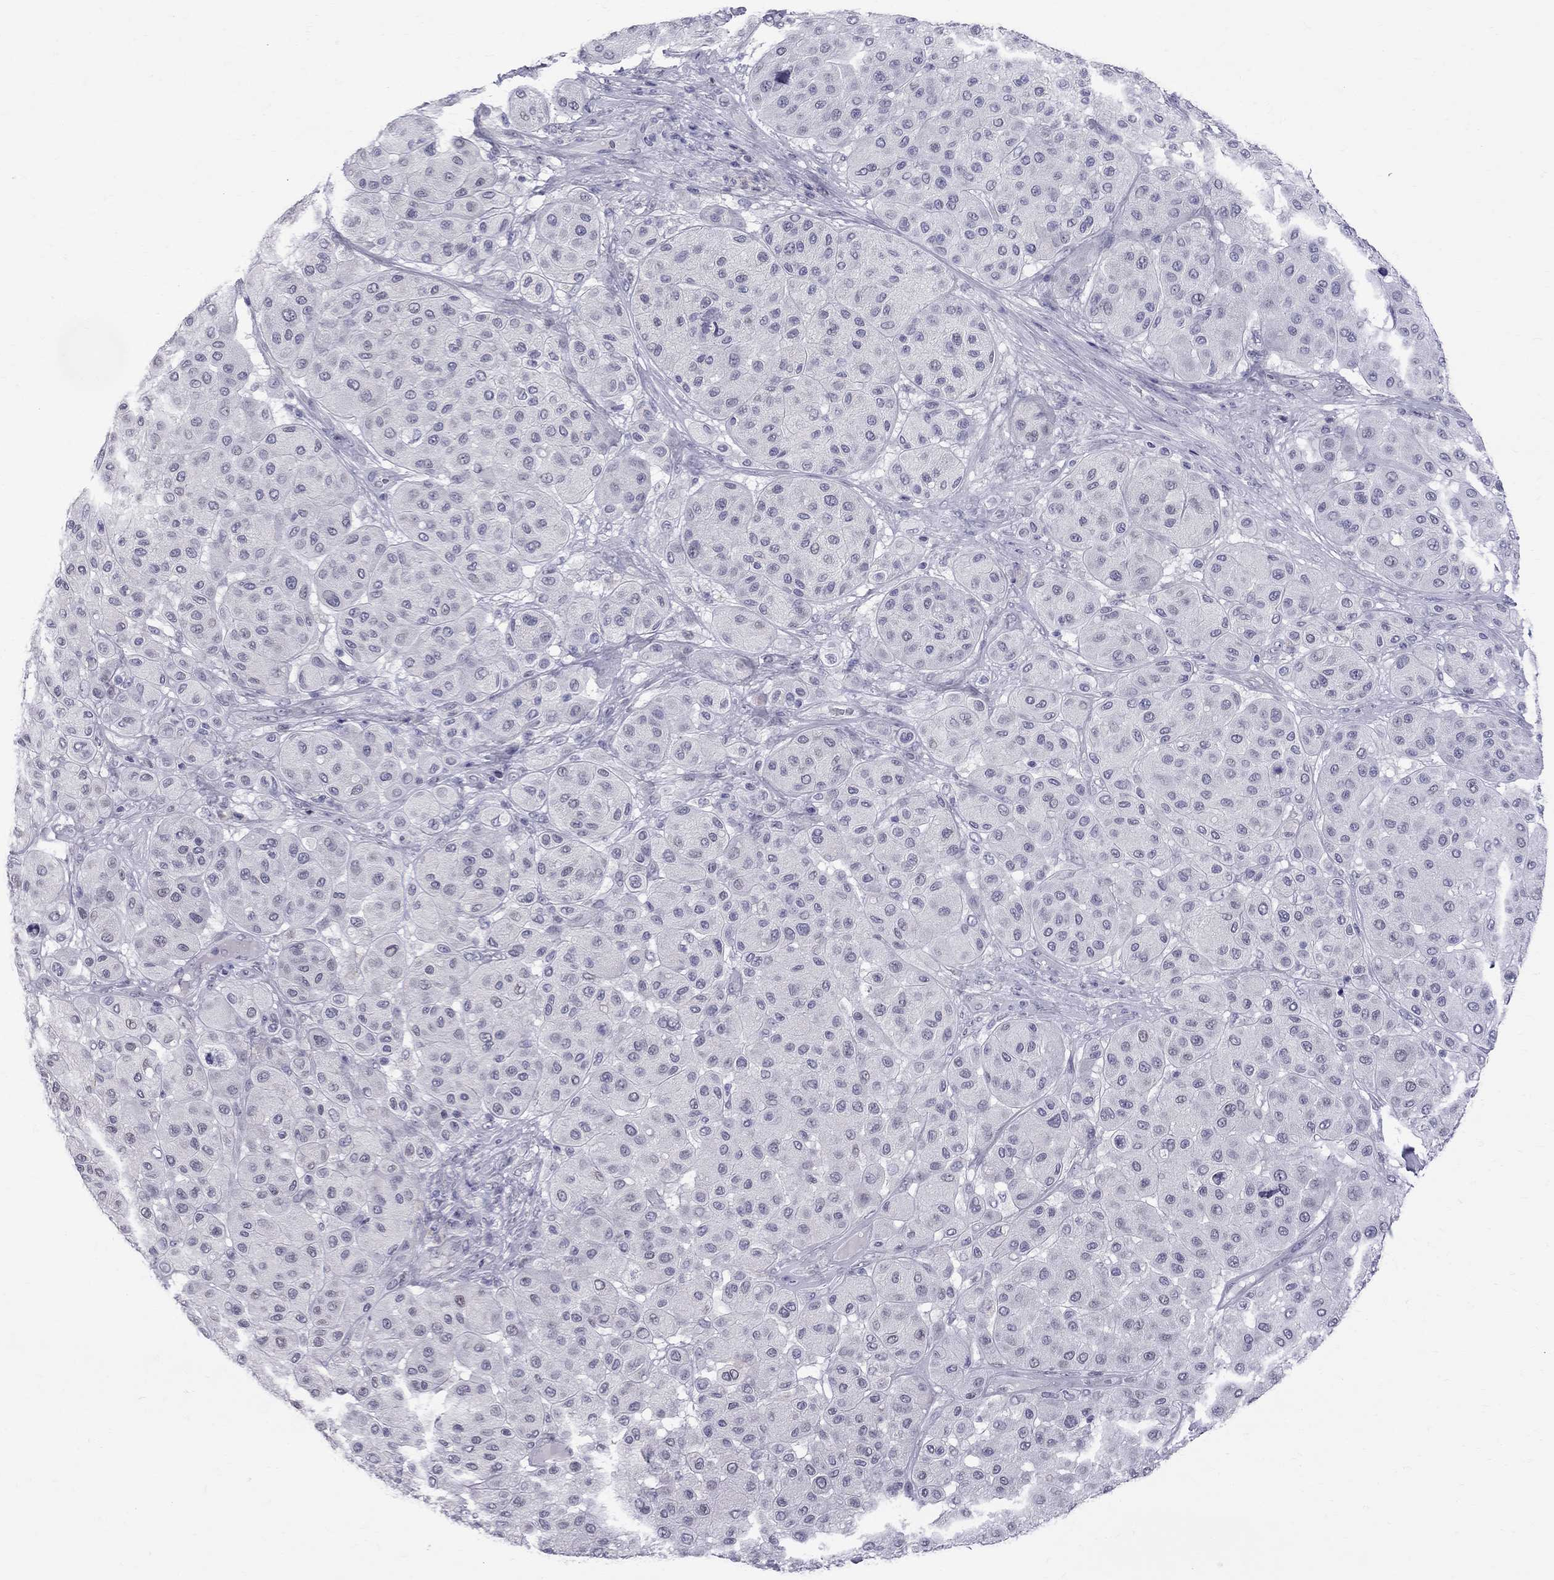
{"staining": {"intensity": "negative", "quantity": "none", "location": "none"}, "tissue": "melanoma", "cell_type": "Tumor cells", "image_type": "cancer", "snomed": [{"axis": "morphology", "description": "Malignant melanoma, Metastatic site"}, {"axis": "topography", "description": "Smooth muscle"}], "caption": "IHC of melanoma displays no expression in tumor cells. (DAB immunohistochemistry (IHC) with hematoxylin counter stain).", "gene": "MUC15", "patient": {"sex": "male", "age": 41}}